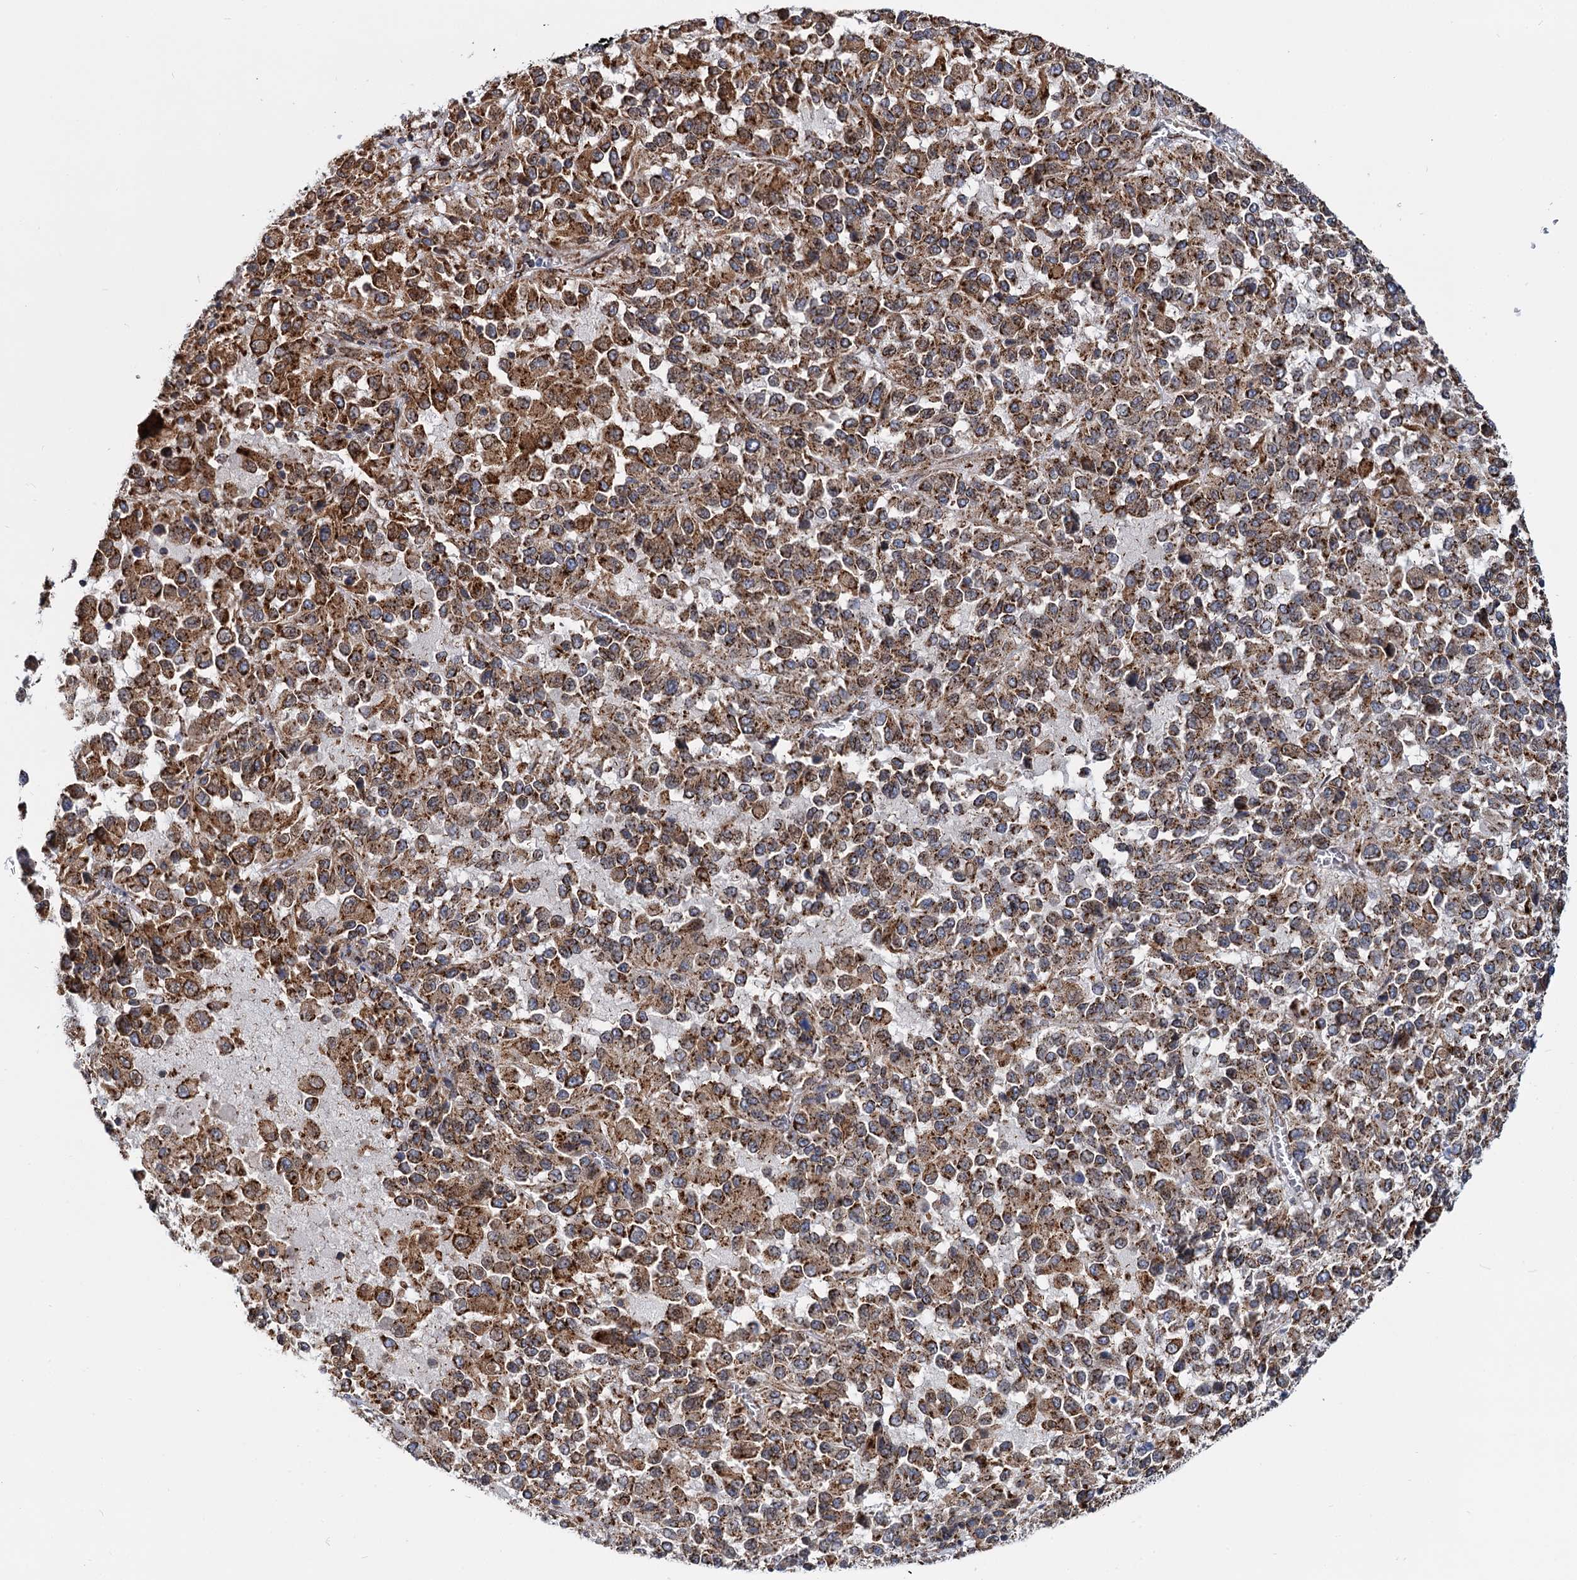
{"staining": {"intensity": "moderate", "quantity": ">75%", "location": "cytoplasmic/membranous"}, "tissue": "melanoma", "cell_type": "Tumor cells", "image_type": "cancer", "snomed": [{"axis": "morphology", "description": "Malignant melanoma, Metastatic site"}, {"axis": "topography", "description": "Lung"}], "caption": "The micrograph demonstrates staining of malignant melanoma (metastatic site), revealing moderate cytoplasmic/membranous protein staining (brown color) within tumor cells. The staining was performed using DAB (3,3'-diaminobenzidine) to visualize the protein expression in brown, while the nuclei were stained in blue with hematoxylin (Magnification: 20x).", "gene": "SUPT20H", "patient": {"sex": "male", "age": 64}}